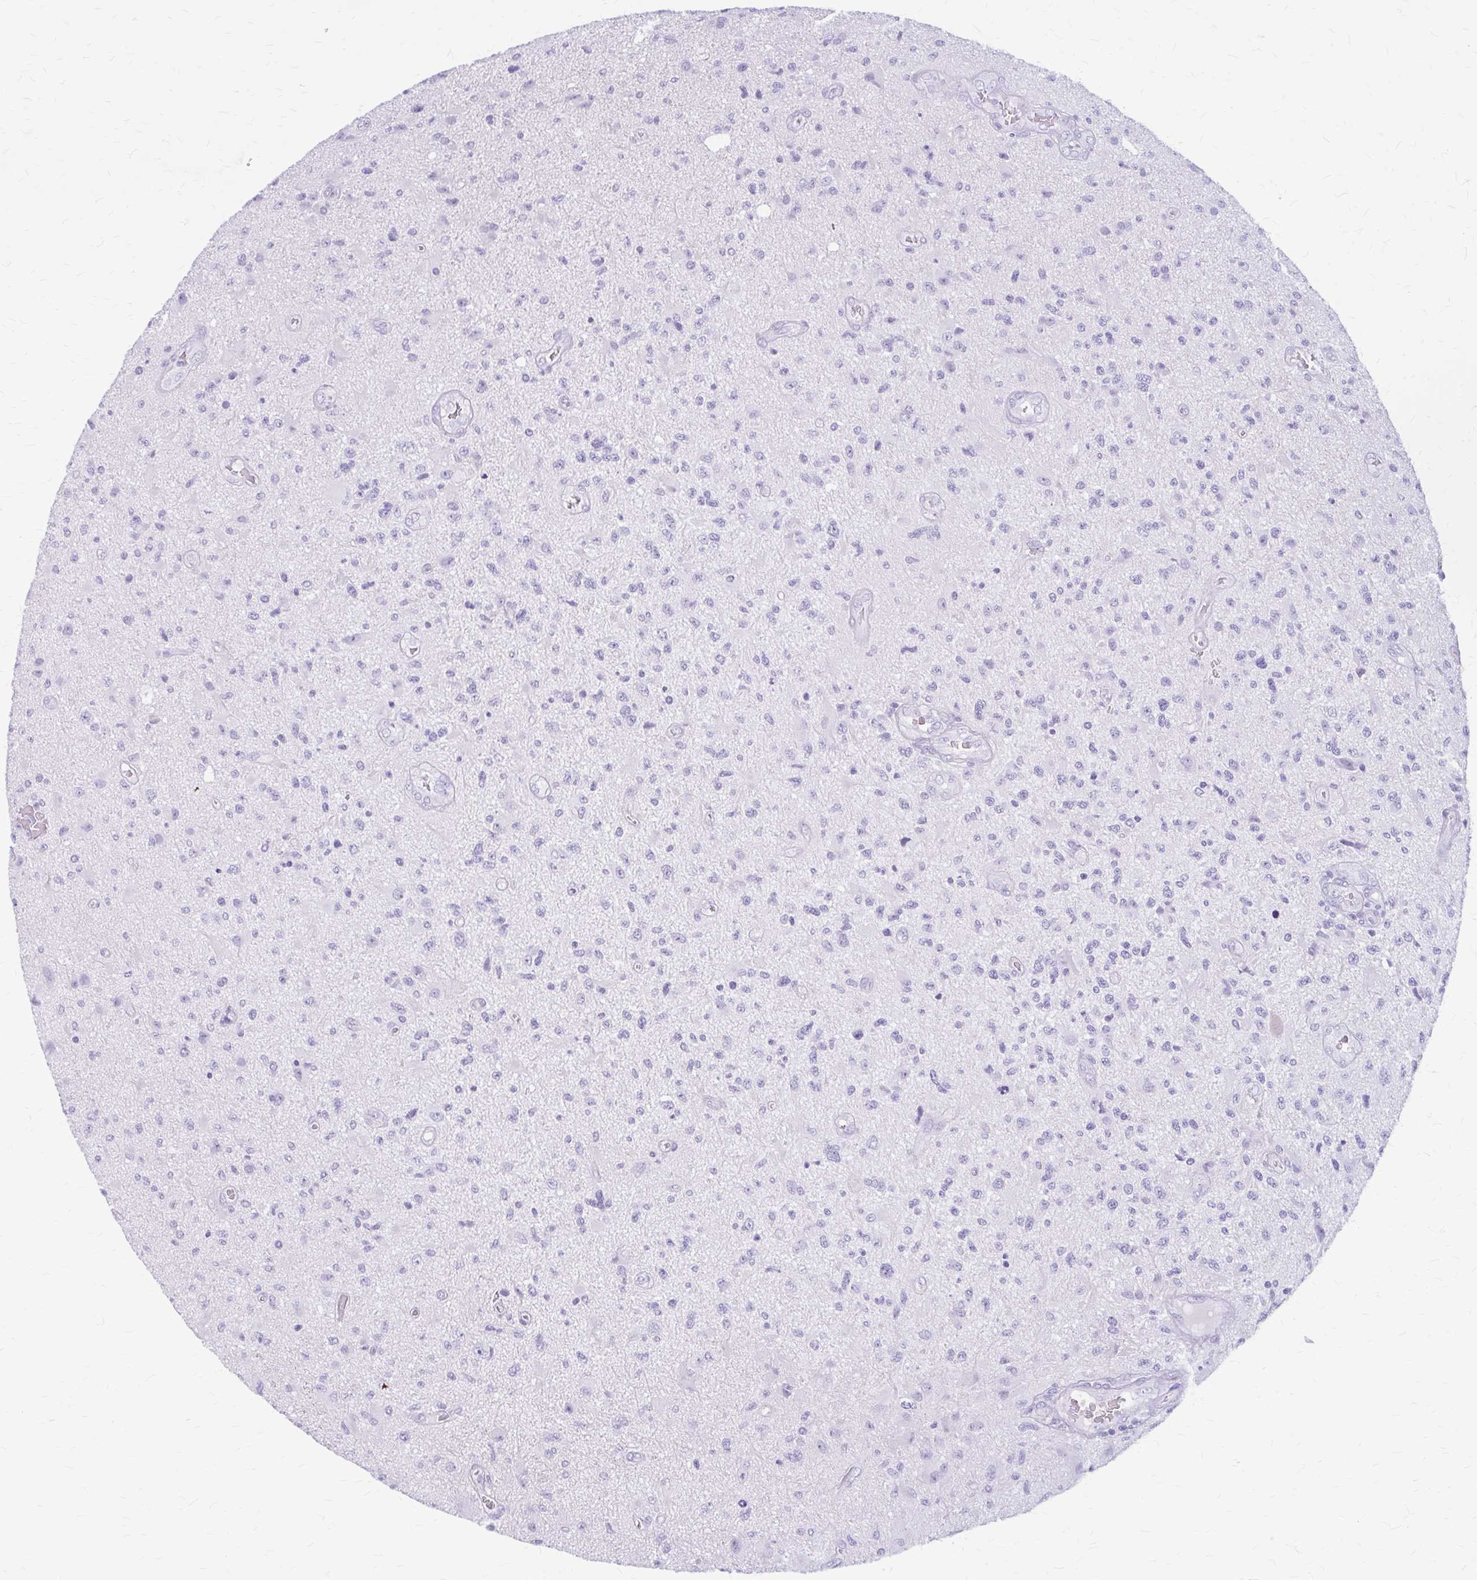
{"staining": {"intensity": "negative", "quantity": "none", "location": "none"}, "tissue": "glioma", "cell_type": "Tumor cells", "image_type": "cancer", "snomed": [{"axis": "morphology", "description": "Glioma, malignant, High grade"}, {"axis": "topography", "description": "Brain"}], "caption": "Micrograph shows no protein positivity in tumor cells of glioma tissue.", "gene": "KLHDC7A", "patient": {"sex": "male", "age": 67}}